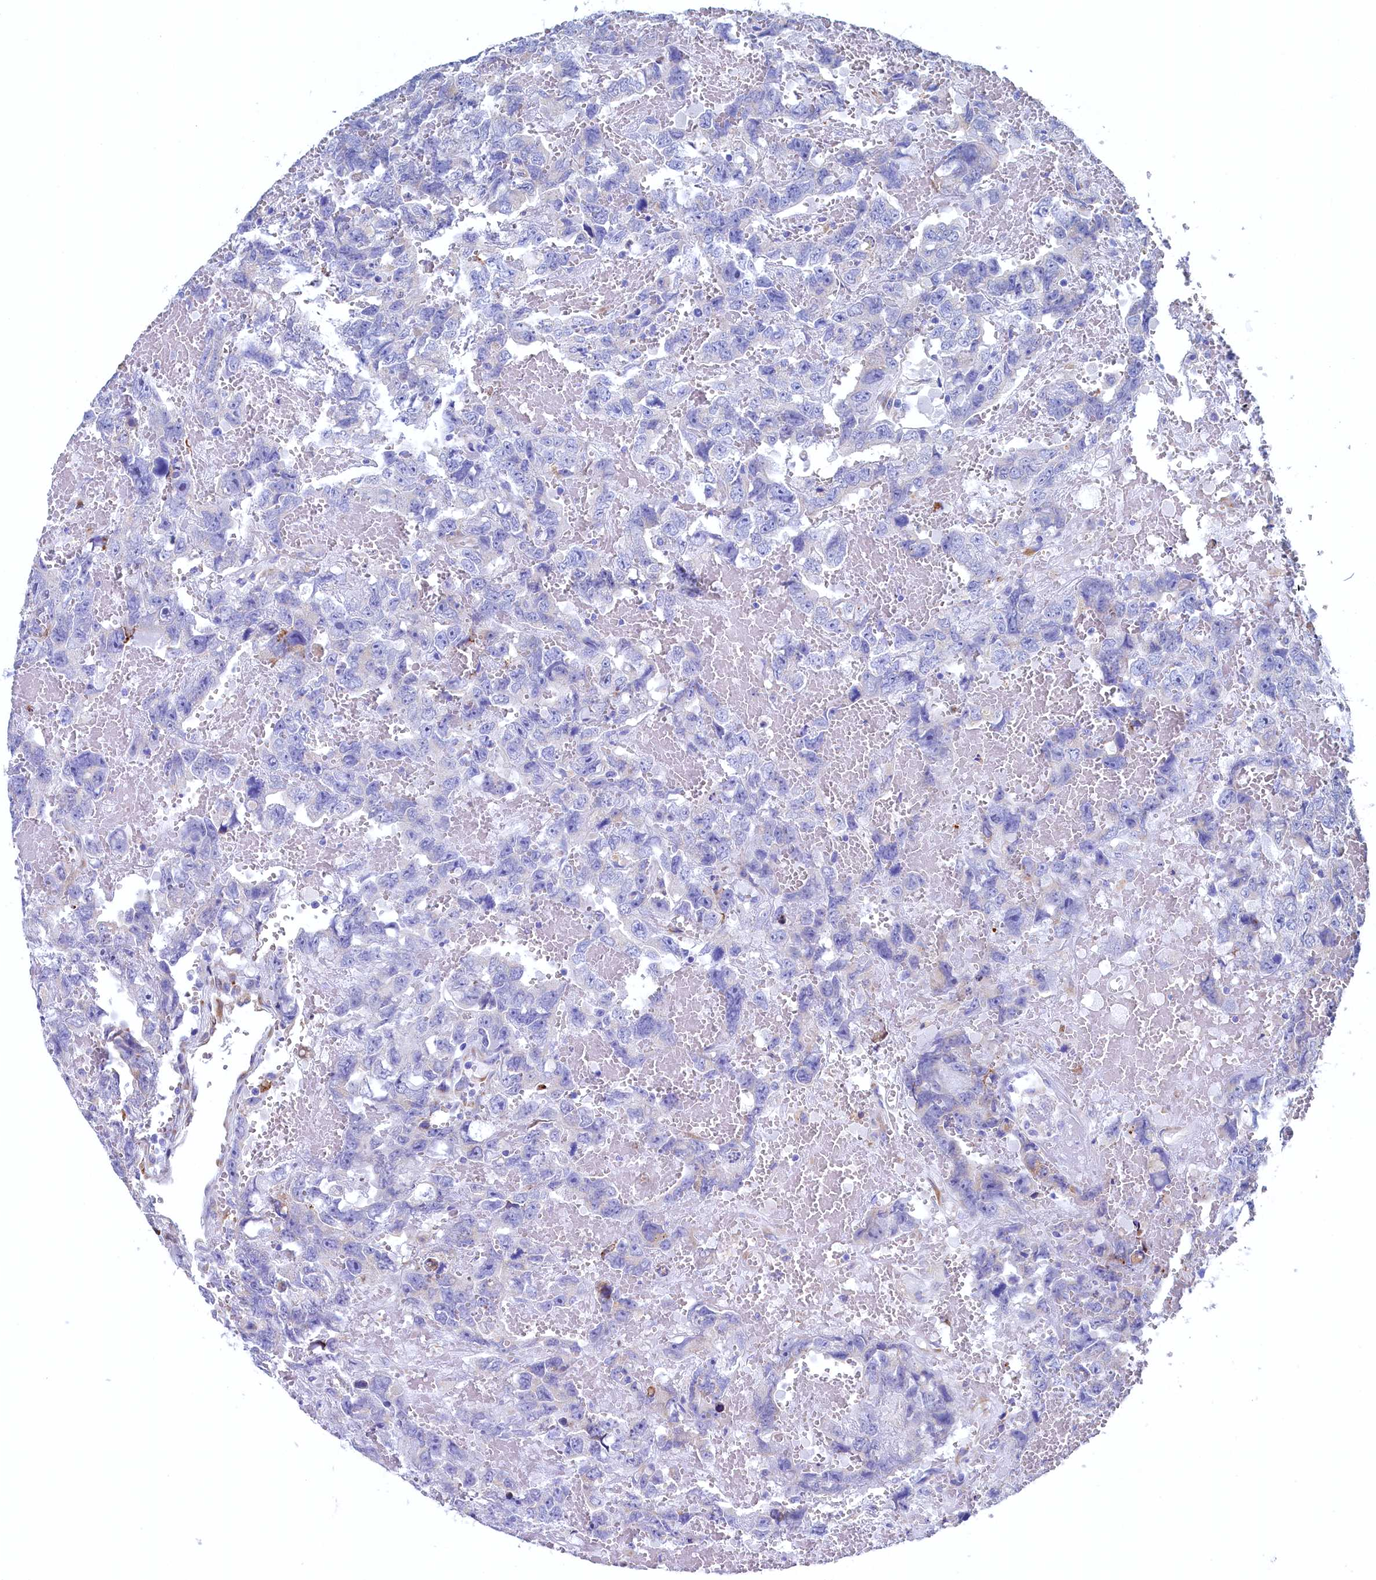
{"staining": {"intensity": "negative", "quantity": "none", "location": "none"}, "tissue": "testis cancer", "cell_type": "Tumor cells", "image_type": "cancer", "snomed": [{"axis": "morphology", "description": "Carcinoma, Embryonal, NOS"}, {"axis": "topography", "description": "Testis"}], "caption": "High power microscopy histopathology image of an immunohistochemistry (IHC) histopathology image of testis cancer, revealing no significant positivity in tumor cells.", "gene": "CBLIF", "patient": {"sex": "male", "age": 45}}